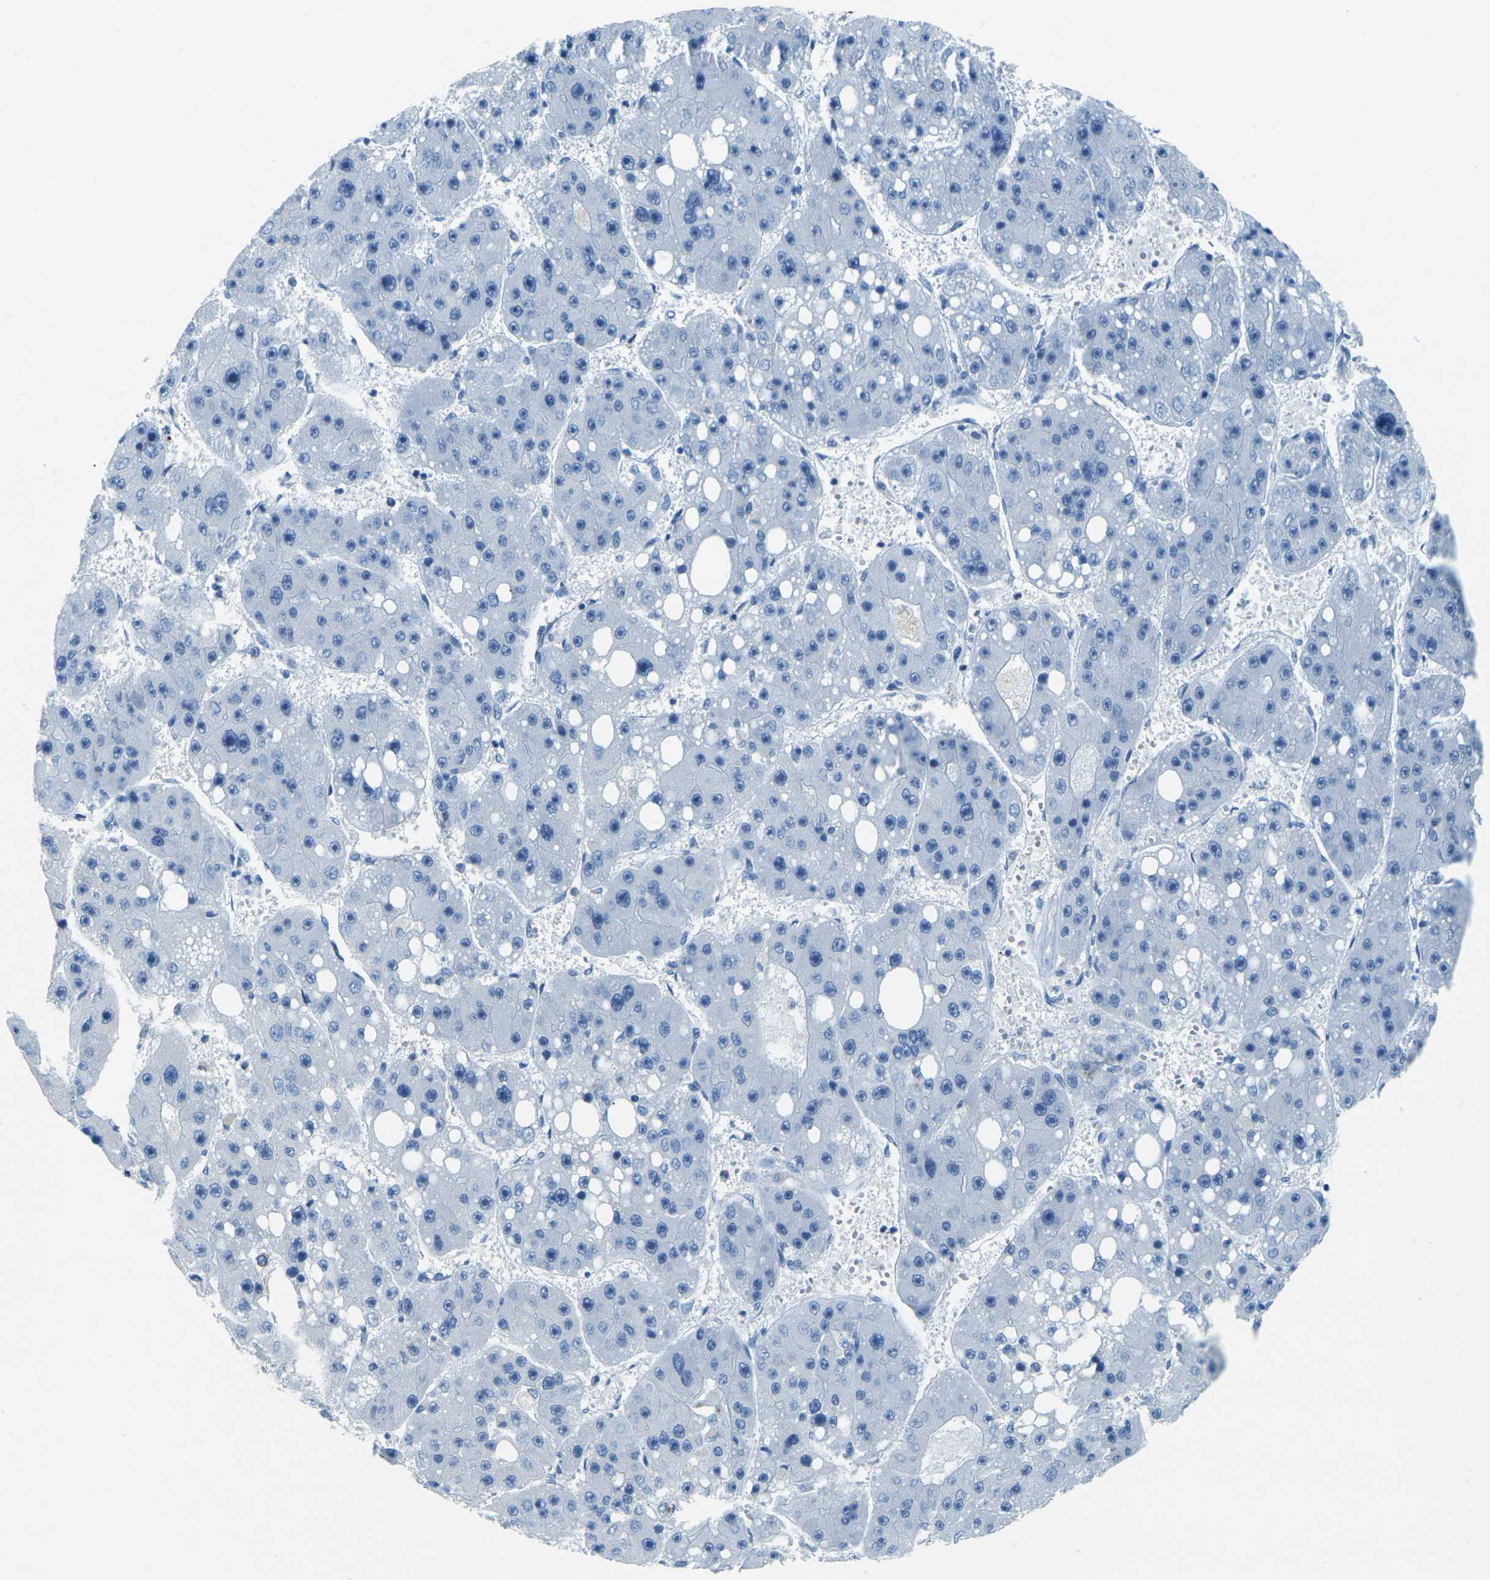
{"staining": {"intensity": "negative", "quantity": "none", "location": "none"}, "tissue": "liver cancer", "cell_type": "Tumor cells", "image_type": "cancer", "snomed": [{"axis": "morphology", "description": "Carcinoma, Hepatocellular, NOS"}, {"axis": "topography", "description": "Liver"}], "caption": "IHC of human liver cancer (hepatocellular carcinoma) demonstrates no staining in tumor cells.", "gene": "SORT1", "patient": {"sex": "female", "age": 61}}